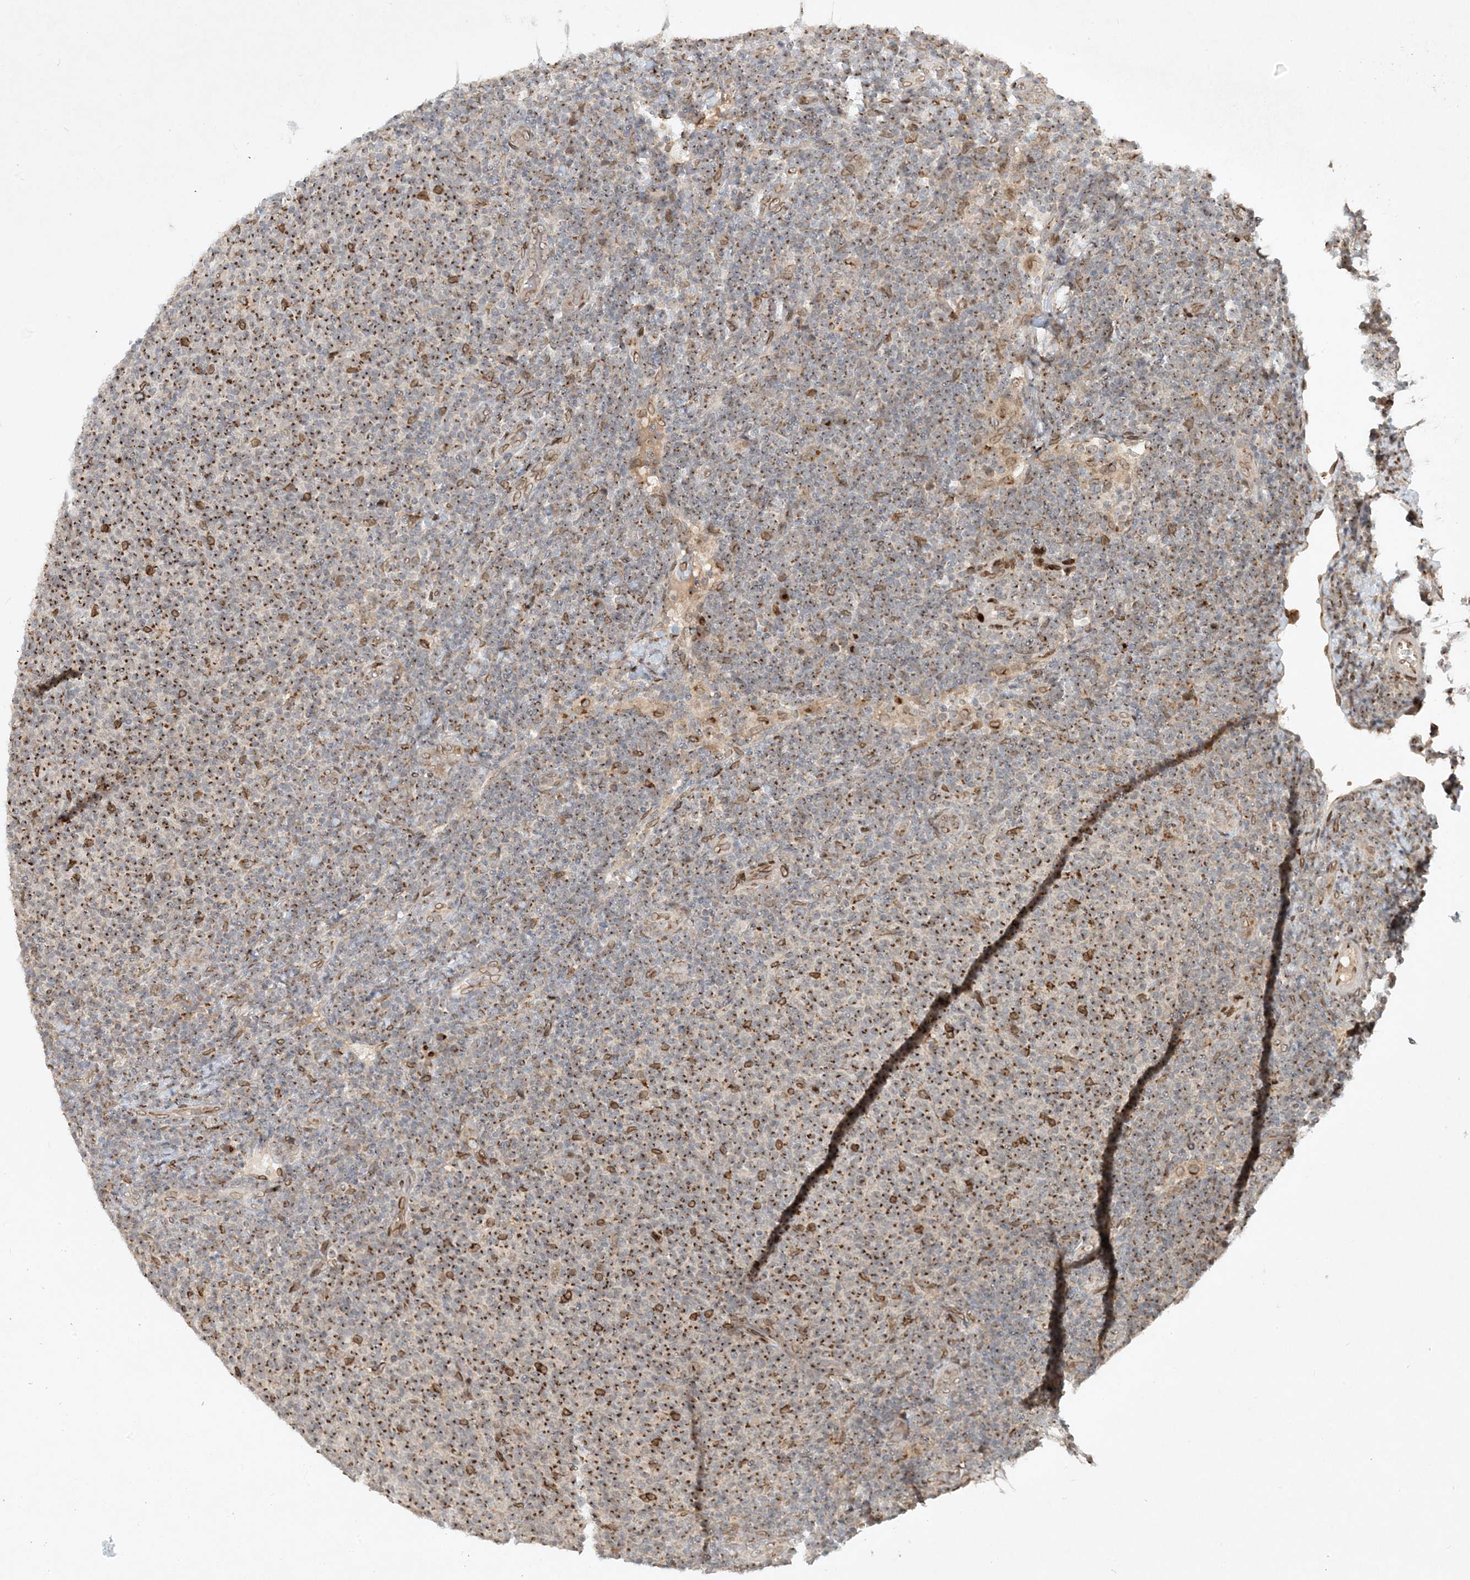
{"staining": {"intensity": "strong", "quantity": "25%-75%", "location": "cytoplasmic/membranous"}, "tissue": "lymphoma", "cell_type": "Tumor cells", "image_type": "cancer", "snomed": [{"axis": "morphology", "description": "Malignant lymphoma, non-Hodgkin's type, Low grade"}, {"axis": "topography", "description": "Lymph node"}], "caption": "This histopathology image displays immunohistochemistry staining of human lymphoma, with high strong cytoplasmic/membranous positivity in about 25%-75% of tumor cells.", "gene": "SLC35A2", "patient": {"sex": "male", "age": 66}}